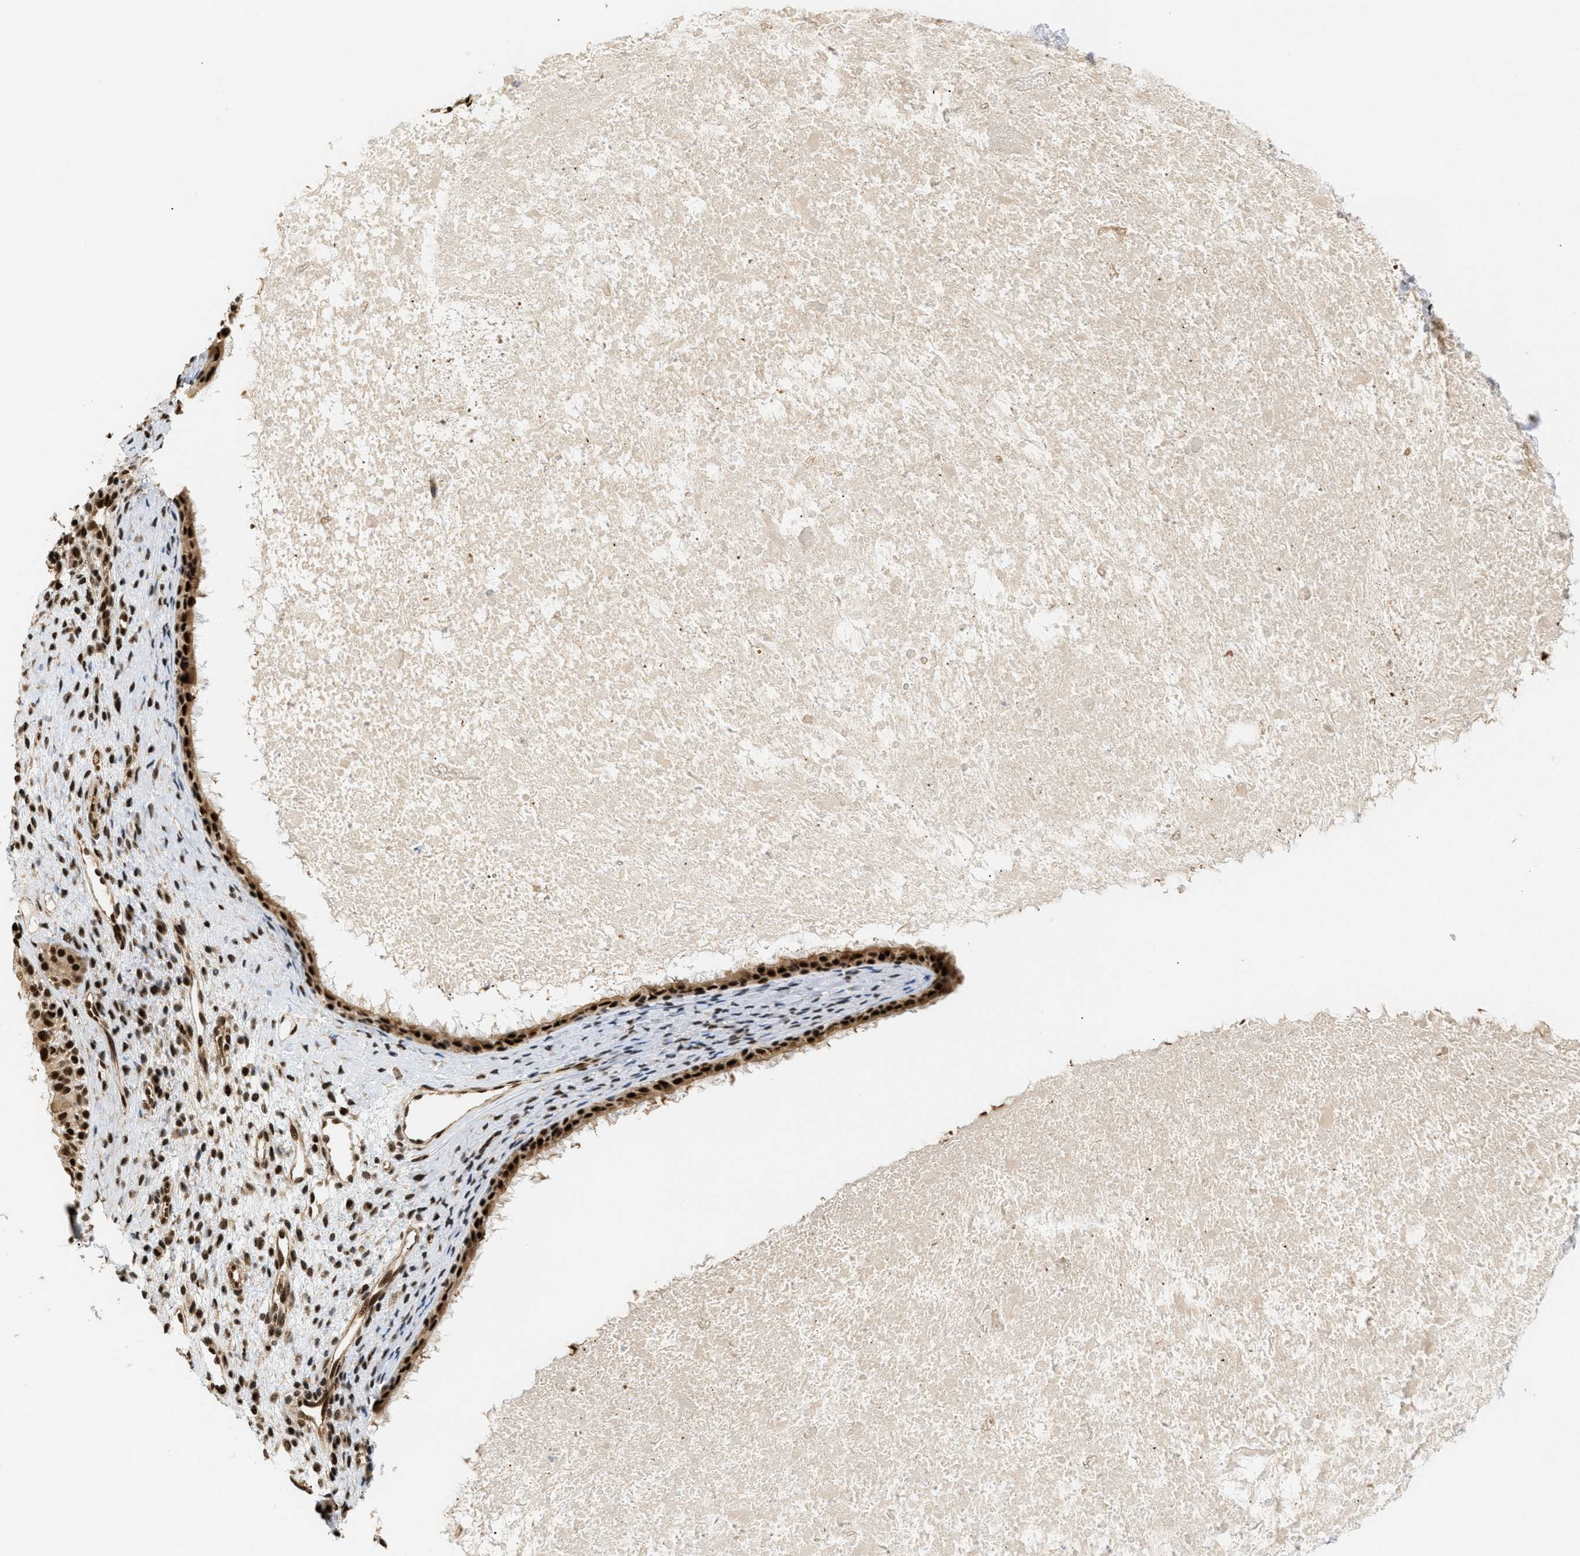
{"staining": {"intensity": "strong", "quantity": ">75%", "location": "cytoplasmic/membranous,nuclear"}, "tissue": "nasopharynx", "cell_type": "Respiratory epithelial cells", "image_type": "normal", "snomed": [{"axis": "morphology", "description": "Normal tissue, NOS"}, {"axis": "topography", "description": "Nasopharynx"}], "caption": "Respiratory epithelial cells show high levels of strong cytoplasmic/membranous,nuclear expression in approximately >75% of cells in unremarkable nasopharynx. The staining was performed using DAB (3,3'-diaminobenzidine) to visualize the protein expression in brown, while the nuclei were stained in blue with hematoxylin (Magnification: 20x).", "gene": "RBM5", "patient": {"sex": "male", "age": 22}}